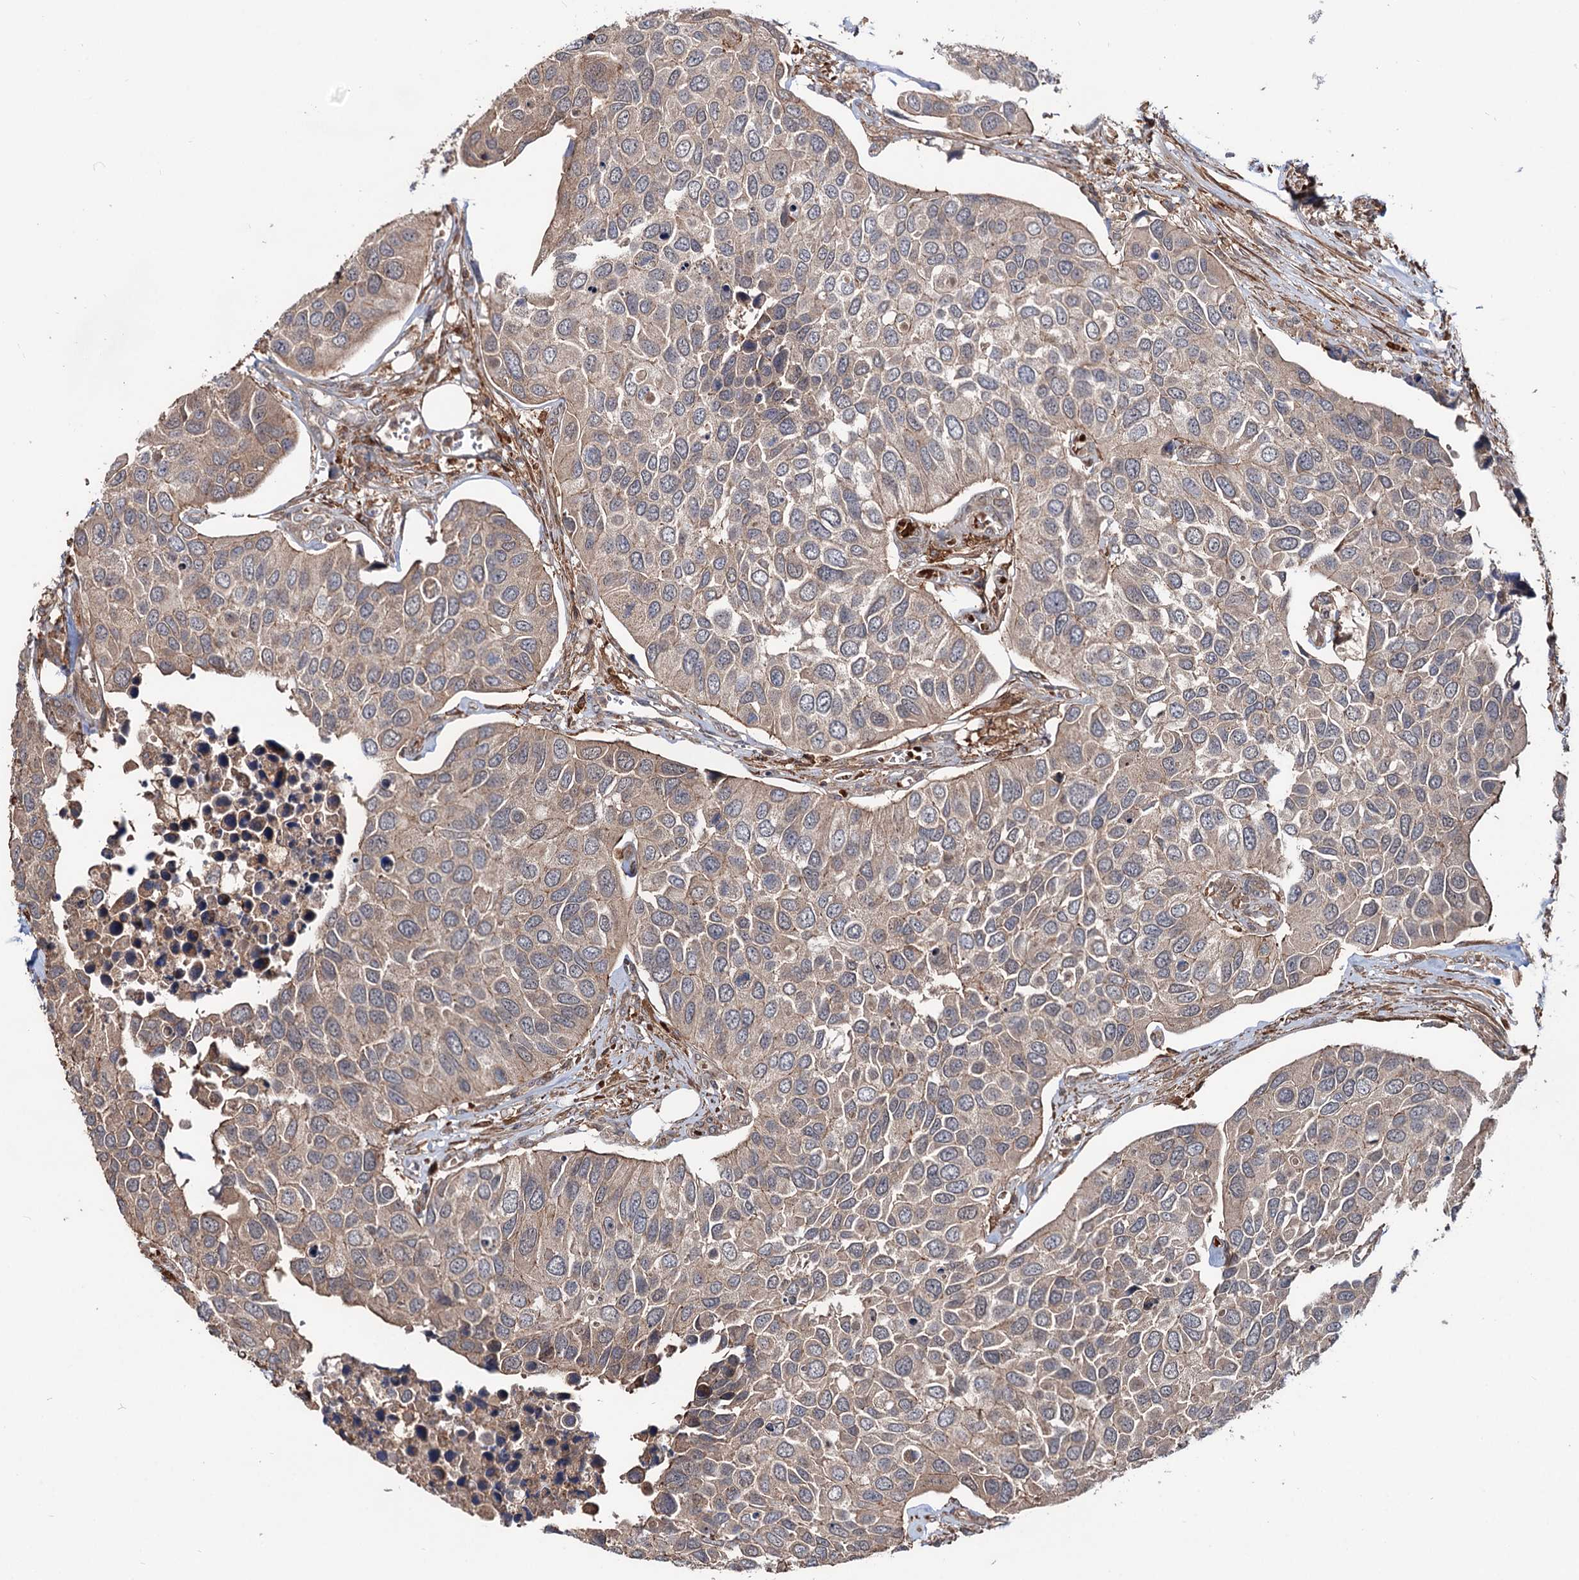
{"staining": {"intensity": "weak", "quantity": ">75%", "location": "cytoplasmic/membranous"}, "tissue": "urothelial cancer", "cell_type": "Tumor cells", "image_type": "cancer", "snomed": [{"axis": "morphology", "description": "Urothelial carcinoma, High grade"}, {"axis": "topography", "description": "Urinary bladder"}], "caption": "Protein expression analysis of urothelial carcinoma (high-grade) demonstrates weak cytoplasmic/membranous staining in approximately >75% of tumor cells.", "gene": "GRIP1", "patient": {"sex": "male", "age": 74}}